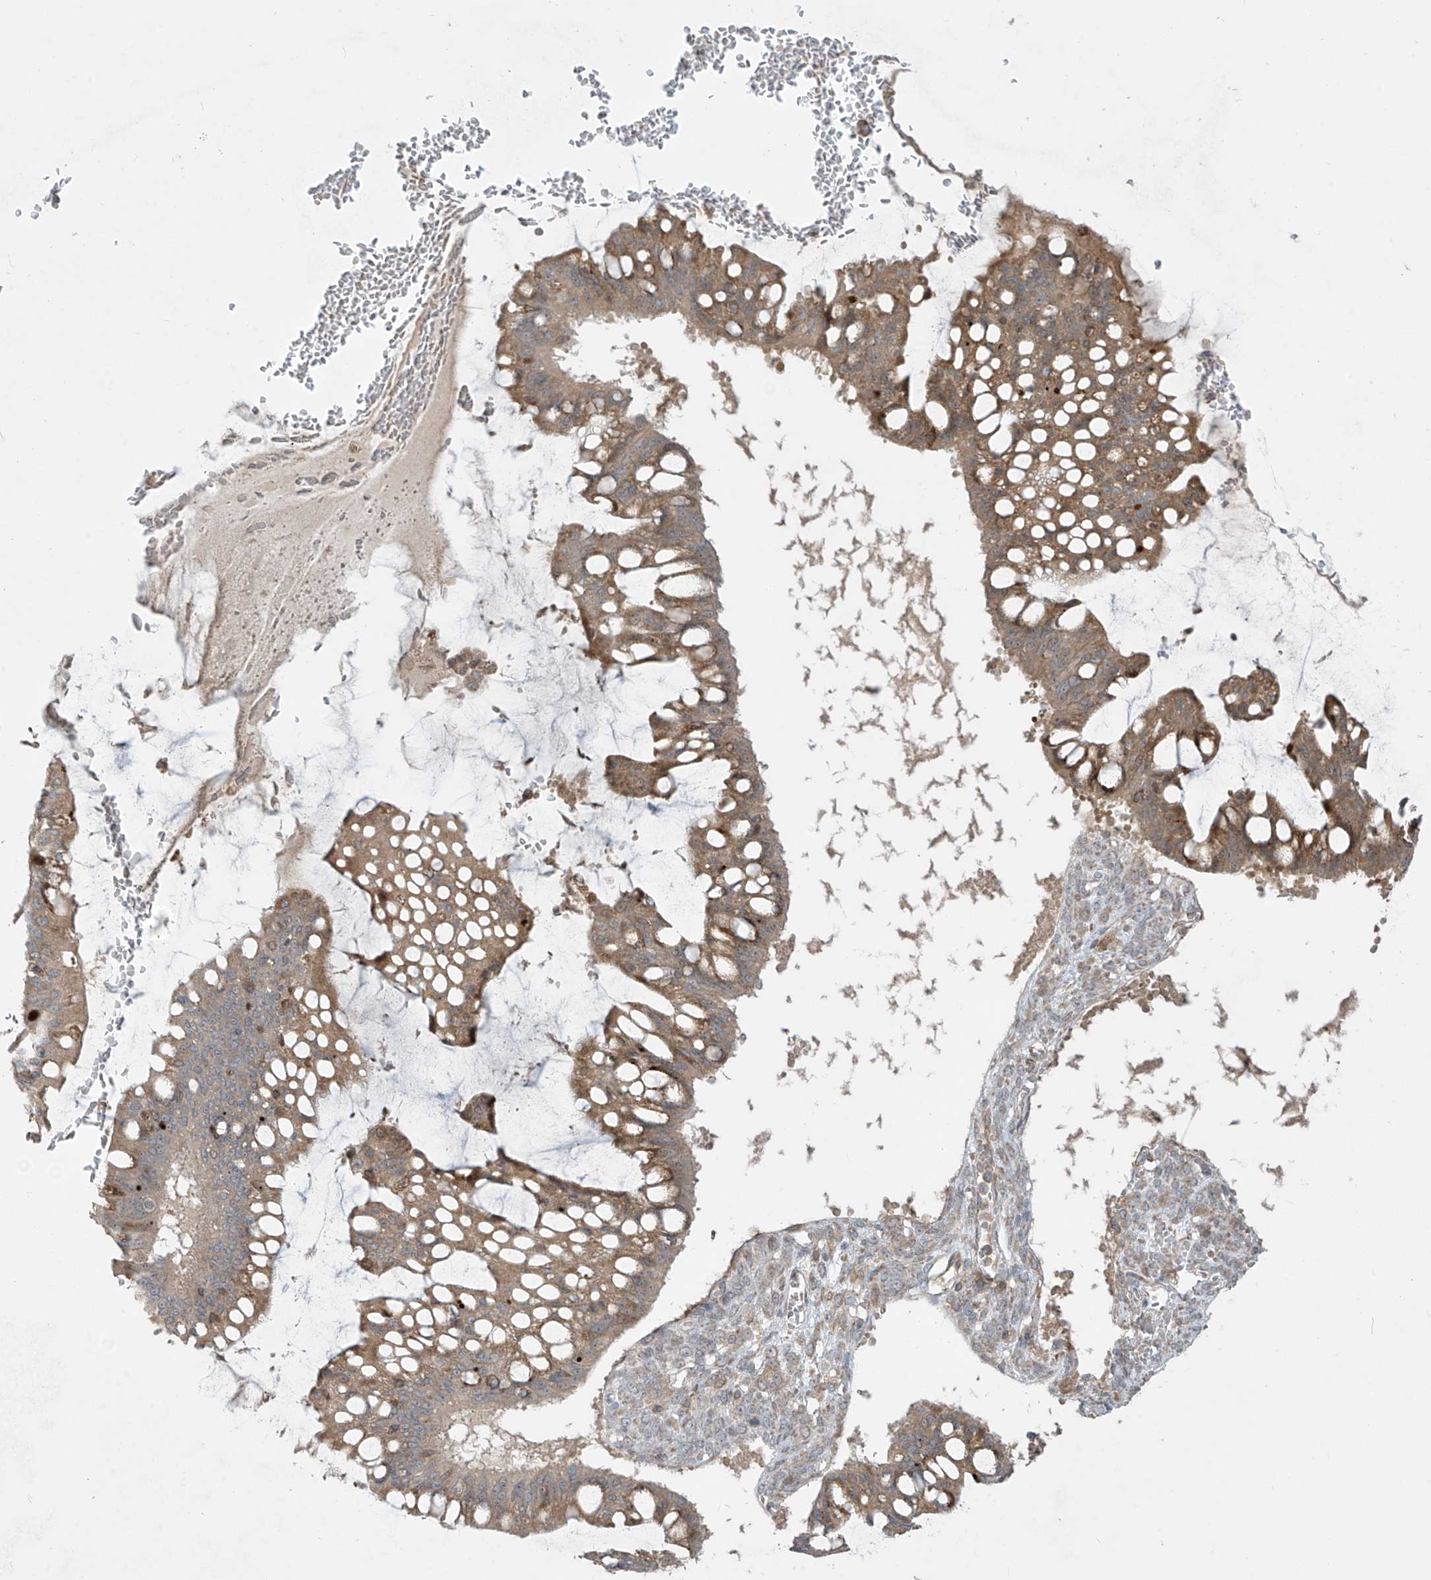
{"staining": {"intensity": "moderate", "quantity": "25%-75%", "location": "cytoplasmic/membranous"}, "tissue": "ovarian cancer", "cell_type": "Tumor cells", "image_type": "cancer", "snomed": [{"axis": "morphology", "description": "Cystadenocarcinoma, mucinous, NOS"}, {"axis": "topography", "description": "Ovary"}], "caption": "Tumor cells exhibit medium levels of moderate cytoplasmic/membranous staining in approximately 25%-75% of cells in human ovarian cancer. Nuclei are stained in blue.", "gene": "PPAT", "patient": {"sex": "female", "age": 73}}